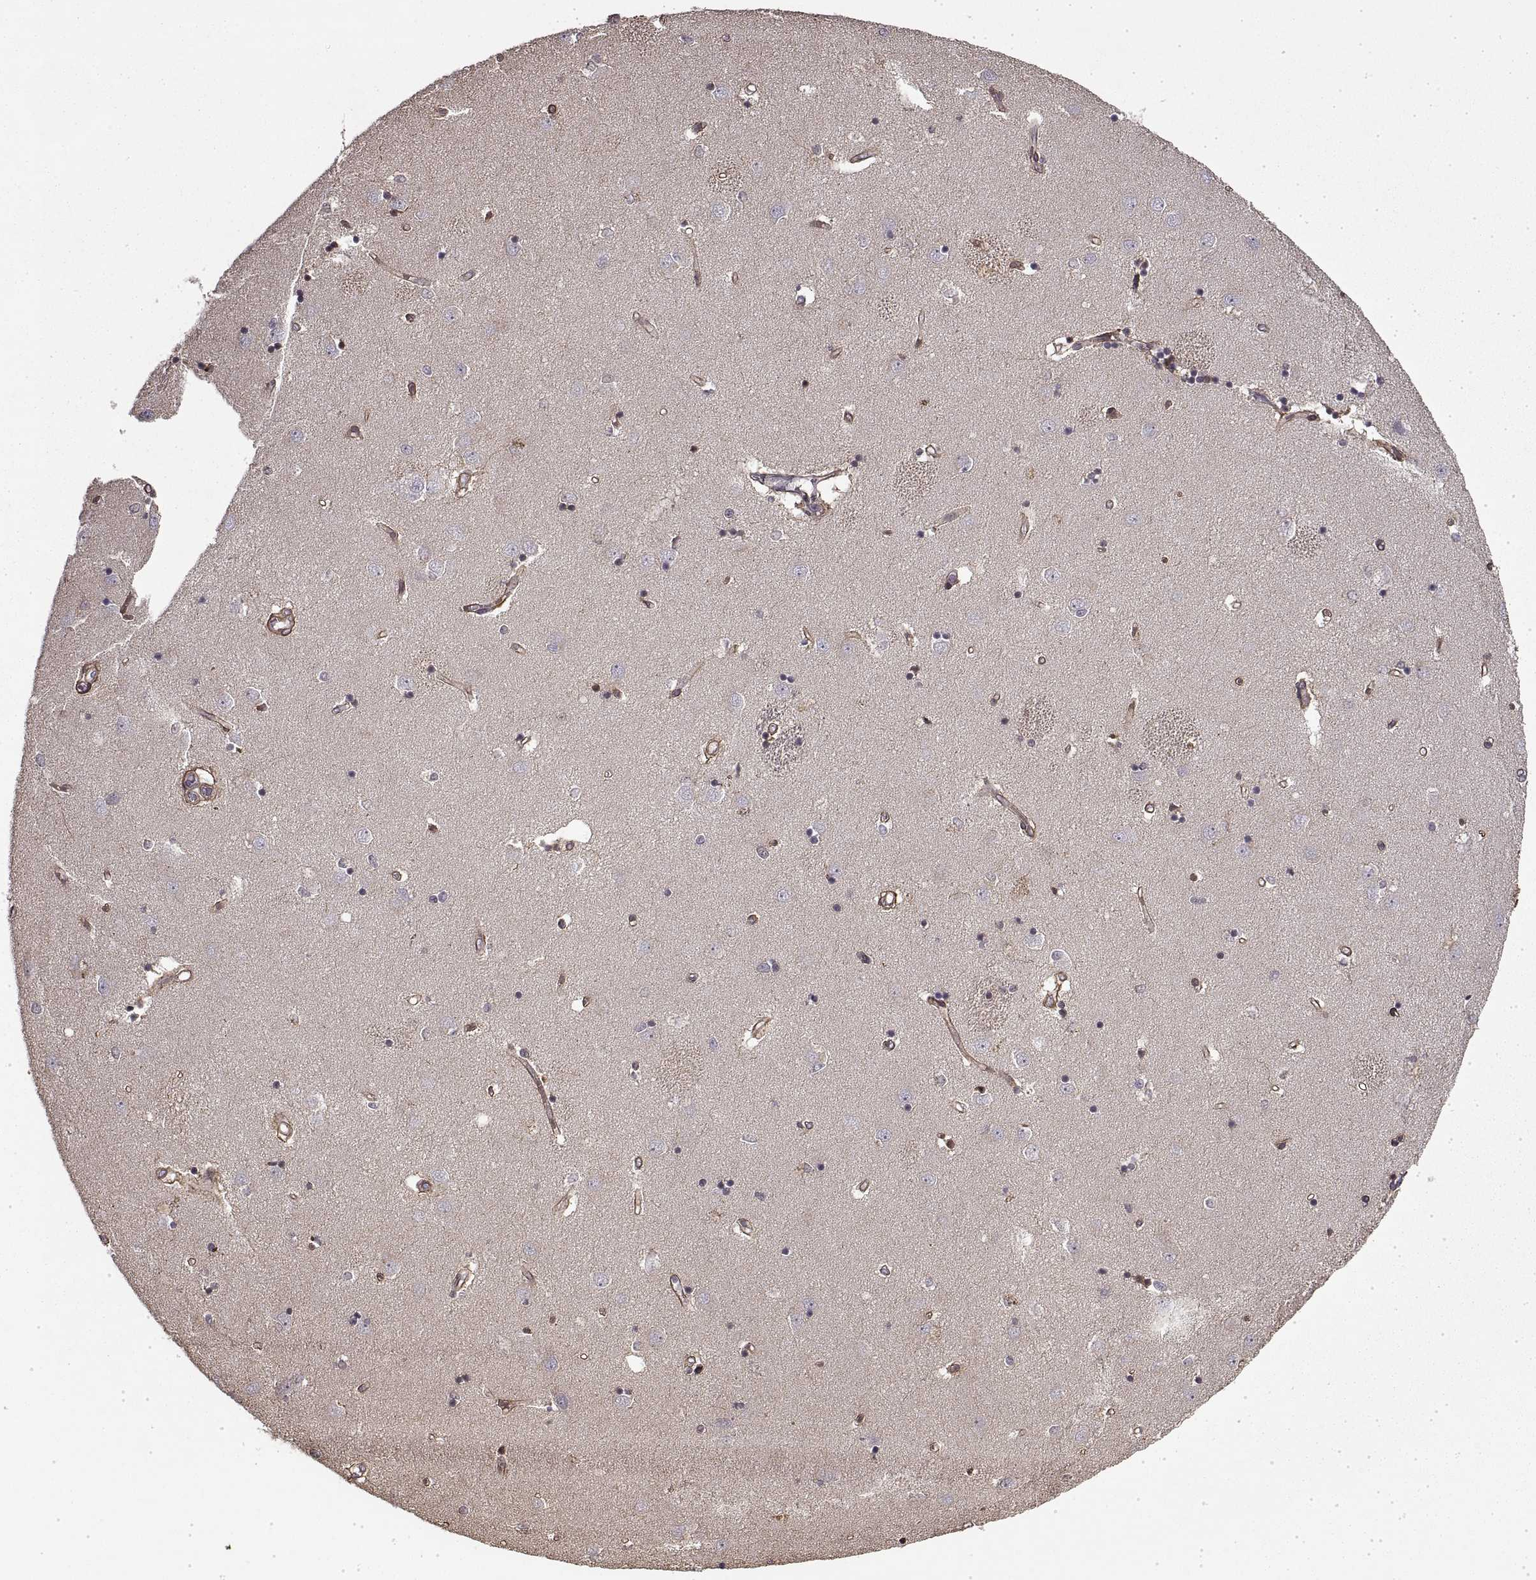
{"staining": {"intensity": "negative", "quantity": "none", "location": "none"}, "tissue": "caudate", "cell_type": "Glial cells", "image_type": "normal", "snomed": [{"axis": "morphology", "description": "Normal tissue, NOS"}, {"axis": "topography", "description": "Lateral ventricle wall"}], "caption": "A histopathology image of human caudate is negative for staining in glial cells. The staining was performed using DAB (3,3'-diaminobenzidine) to visualize the protein expression in brown, while the nuclei were stained in blue with hematoxylin (Magnification: 20x).", "gene": "LAMB2", "patient": {"sex": "male", "age": 54}}